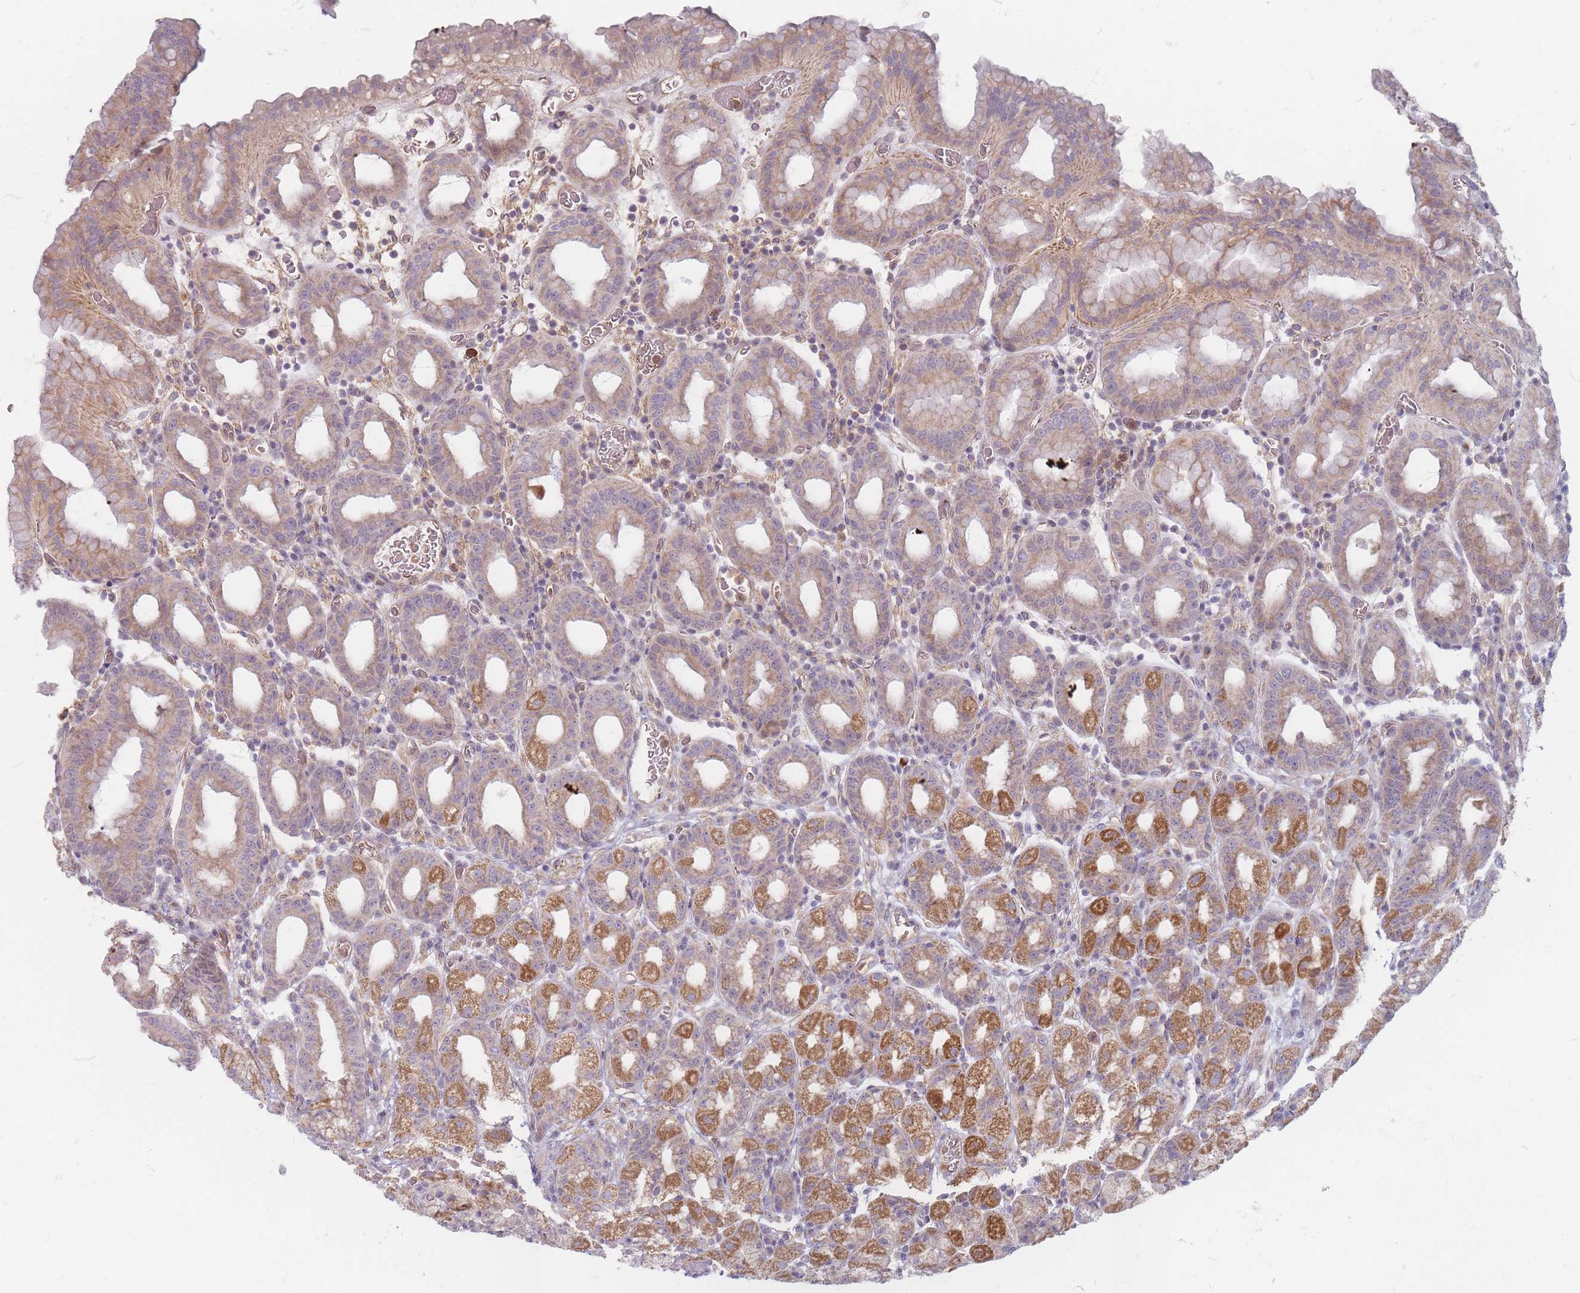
{"staining": {"intensity": "moderate", "quantity": "25%-75%", "location": "cytoplasmic/membranous"}, "tissue": "stomach", "cell_type": "Glandular cells", "image_type": "normal", "snomed": [{"axis": "morphology", "description": "Normal tissue, NOS"}, {"axis": "topography", "description": "Stomach, upper"}, {"axis": "topography", "description": "Stomach, lower"}, {"axis": "topography", "description": "Small intestine"}], "caption": "A brown stain shows moderate cytoplasmic/membranous staining of a protein in glandular cells of benign human stomach.", "gene": "CHCHD7", "patient": {"sex": "male", "age": 68}}